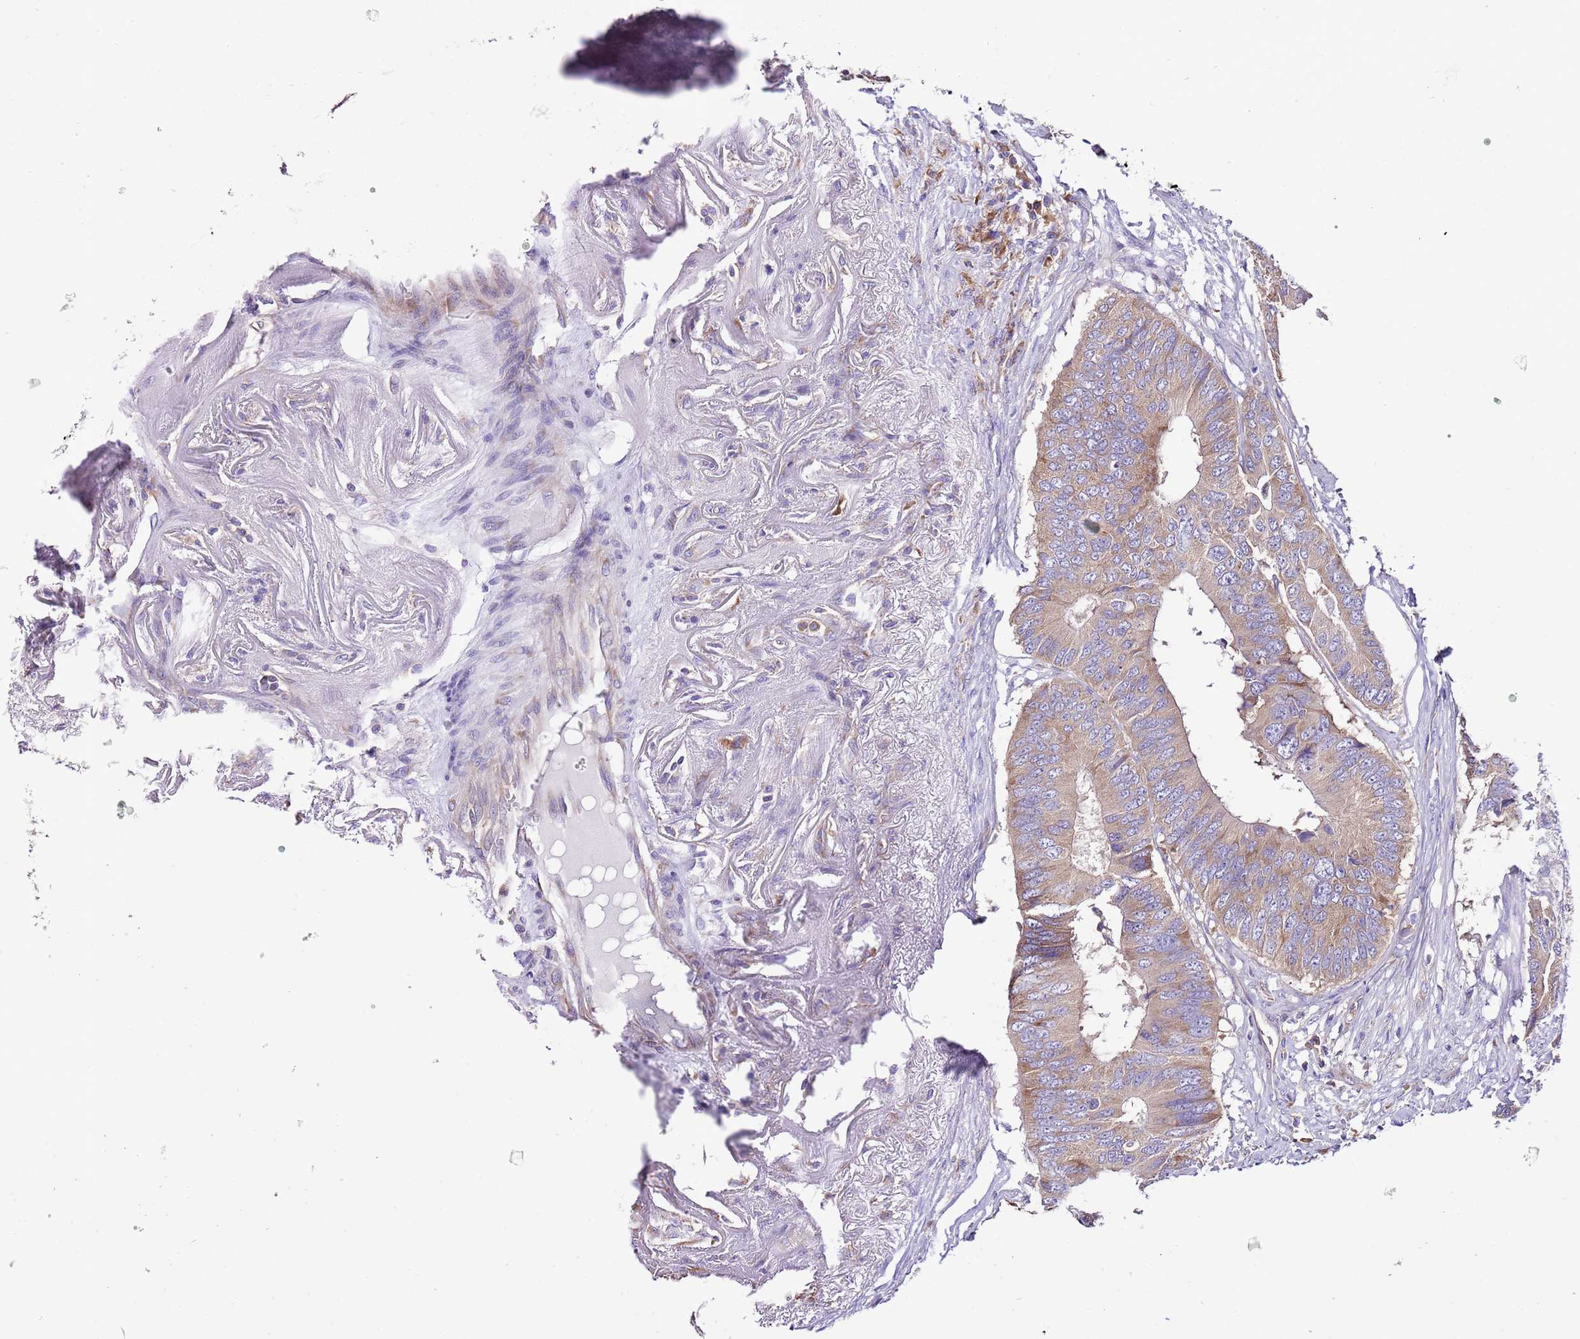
{"staining": {"intensity": "moderate", "quantity": ">75%", "location": "cytoplasmic/membranous"}, "tissue": "colorectal cancer", "cell_type": "Tumor cells", "image_type": "cancer", "snomed": [{"axis": "morphology", "description": "Adenocarcinoma, NOS"}, {"axis": "topography", "description": "Colon"}], "caption": "The photomicrograph reveals a brown stain indicating the presence of a protein in the cytoplasmic/membranous of tumor cells in colorectal cancer.", "gene": "RPS10", "patient": {"sex": "male", "age": 71}}